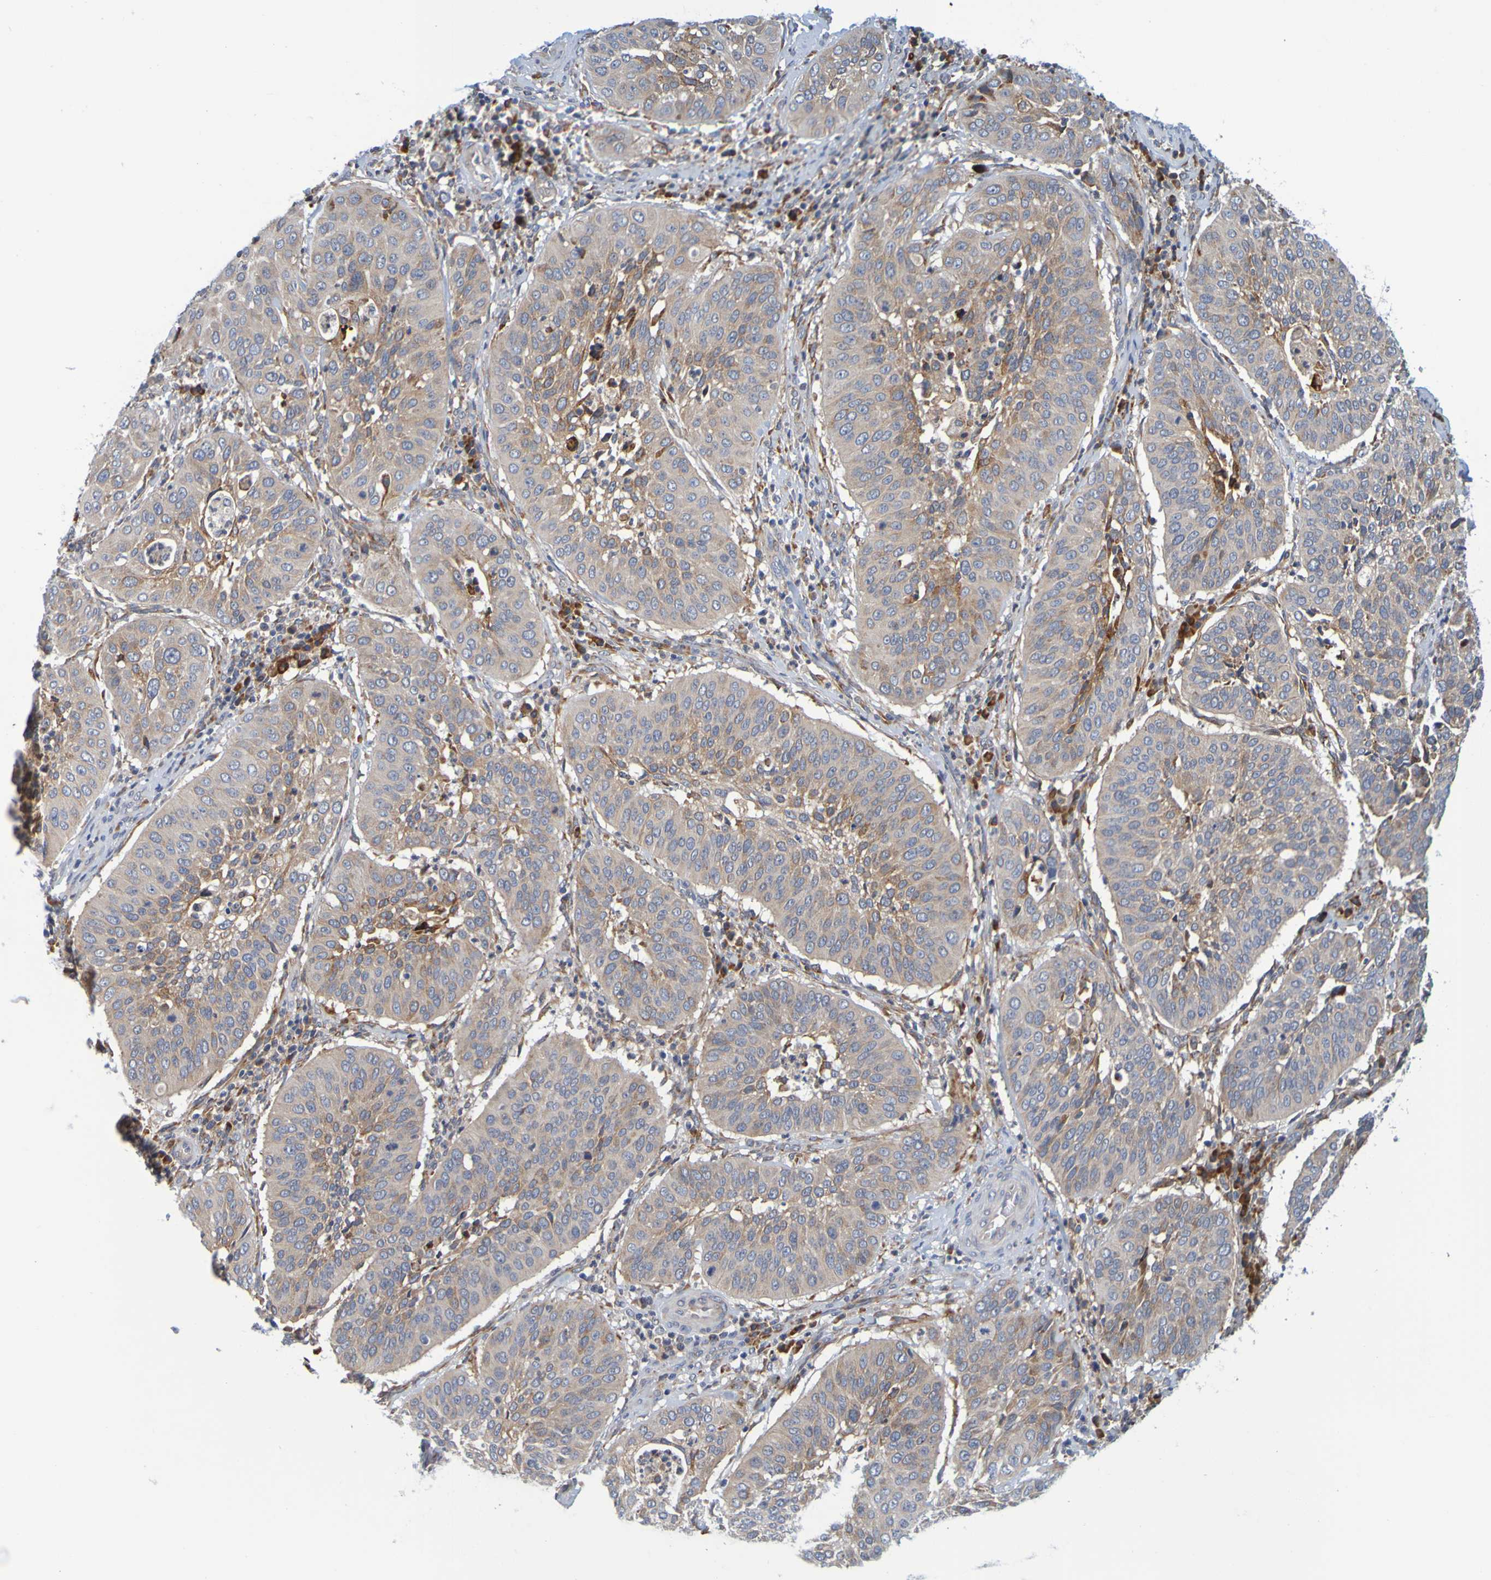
{"staining": {"intensity": "moderate", "quantity": "<25%", "location": "cytoplasmic/membranous"}, "tissue": "cervical cancer", "cell_type": "Tumor cells", "image_type": "cancer", "snomed": [{"axis": "morphology", "description": "Normal tissue, NOS"}, {"axis": "morphology", "description": "Squamous cell carcinoma, NOS"}, {"axis": "topography", "description": "Cervix"}], "caption": "The histopathology image exhibits immunohistochemical staining of cervical cancer (squamous cell carcinoma). There is moderate cytoplasmic/membranous positivity is present in about <25% of tumor cells. The protein of interest is shown in brown color, while the nuclei are stained blue.", "gene": "SIL1", "patient": {"sex": "female", "age": 39}}